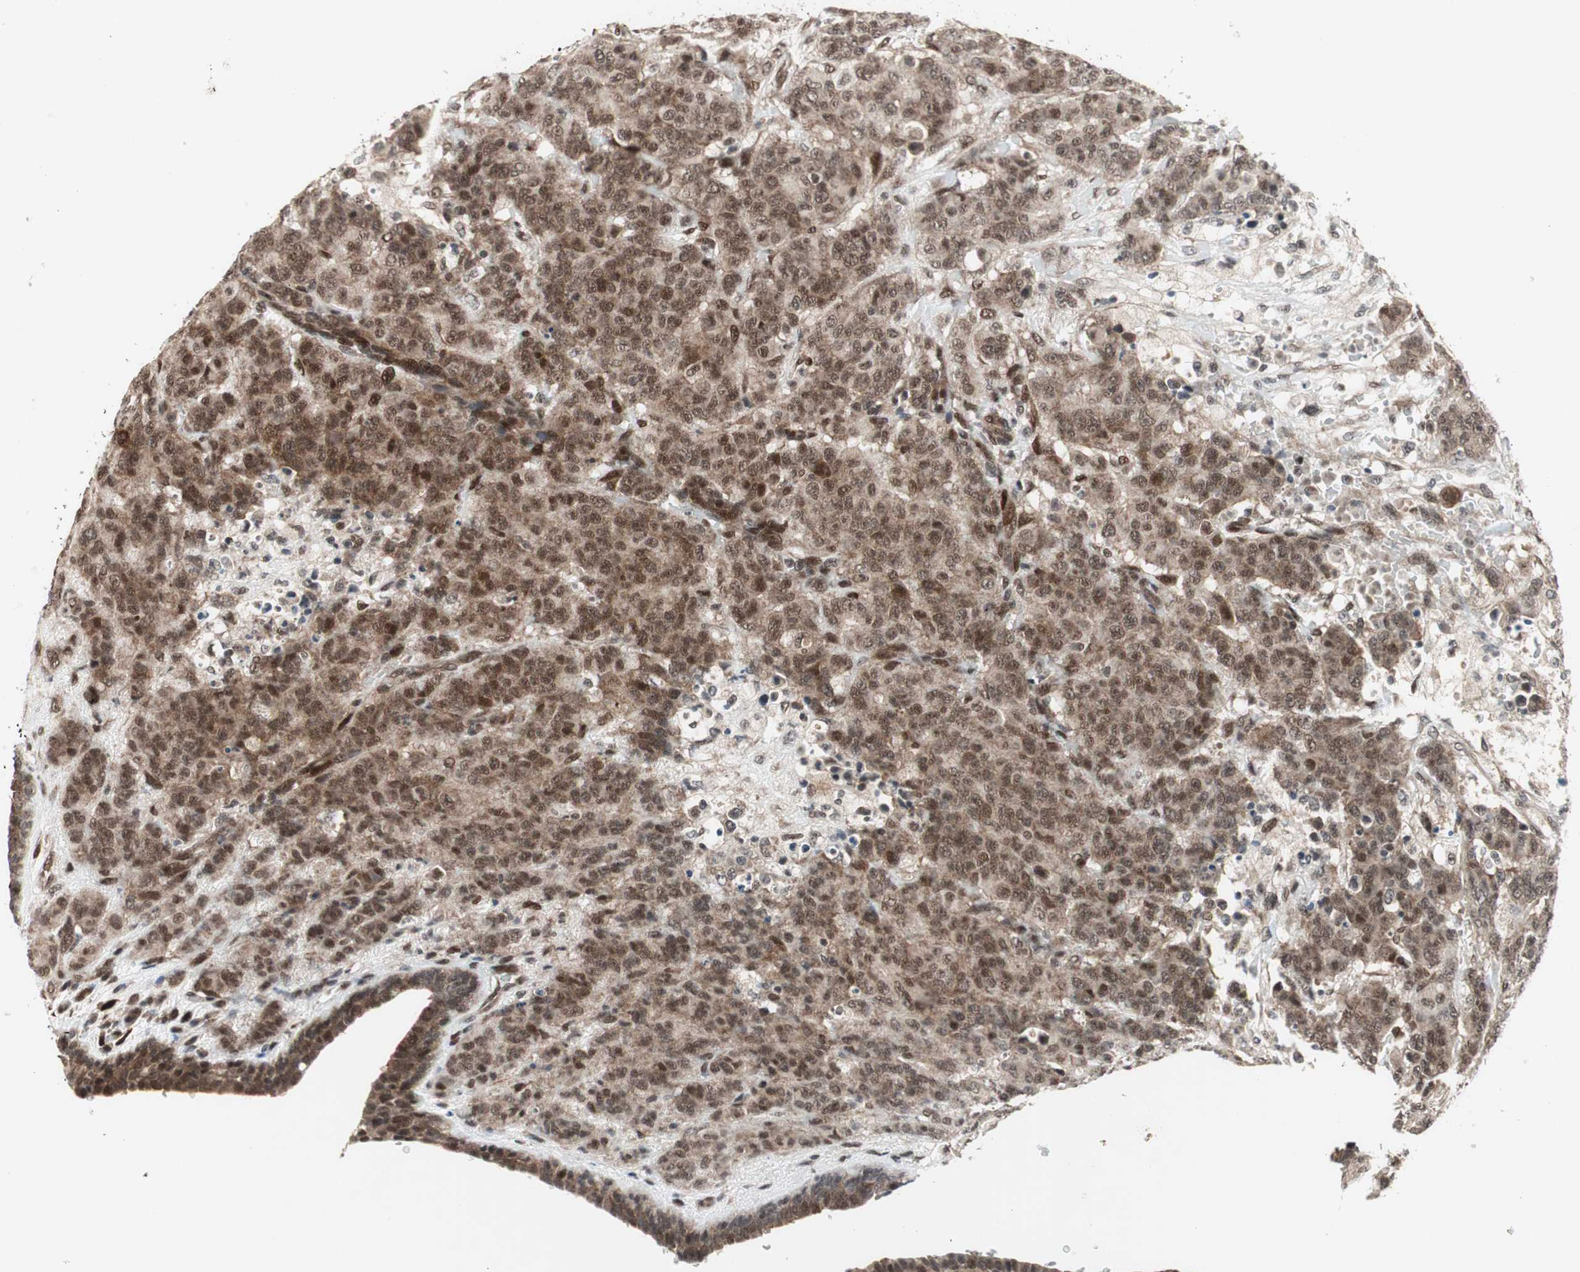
{"staining": {"intensity": "strong", "quantity": ">75%", "location": "cytoplasmic/membranous,nuclear"}, "tissue": "breast cancer", "cell_type": "Tumor cells", "image_type": "cancer", "snomed": [{"axis": "morphology", "description": "Duct carcinoma"}, {"axis": "topography", "description": "Breast"}], "caption": "Immunohistochemistry (DAB (3,3'-diaminobenzidine)) staining of human breast invasive ductal carcinoma exhibits strong cytoplasmic/membranous and nuclear protein expression in approximately >75% of tumor cells.", "gene": "TCF12", "patient": {"sex": "female", "age": 40}}